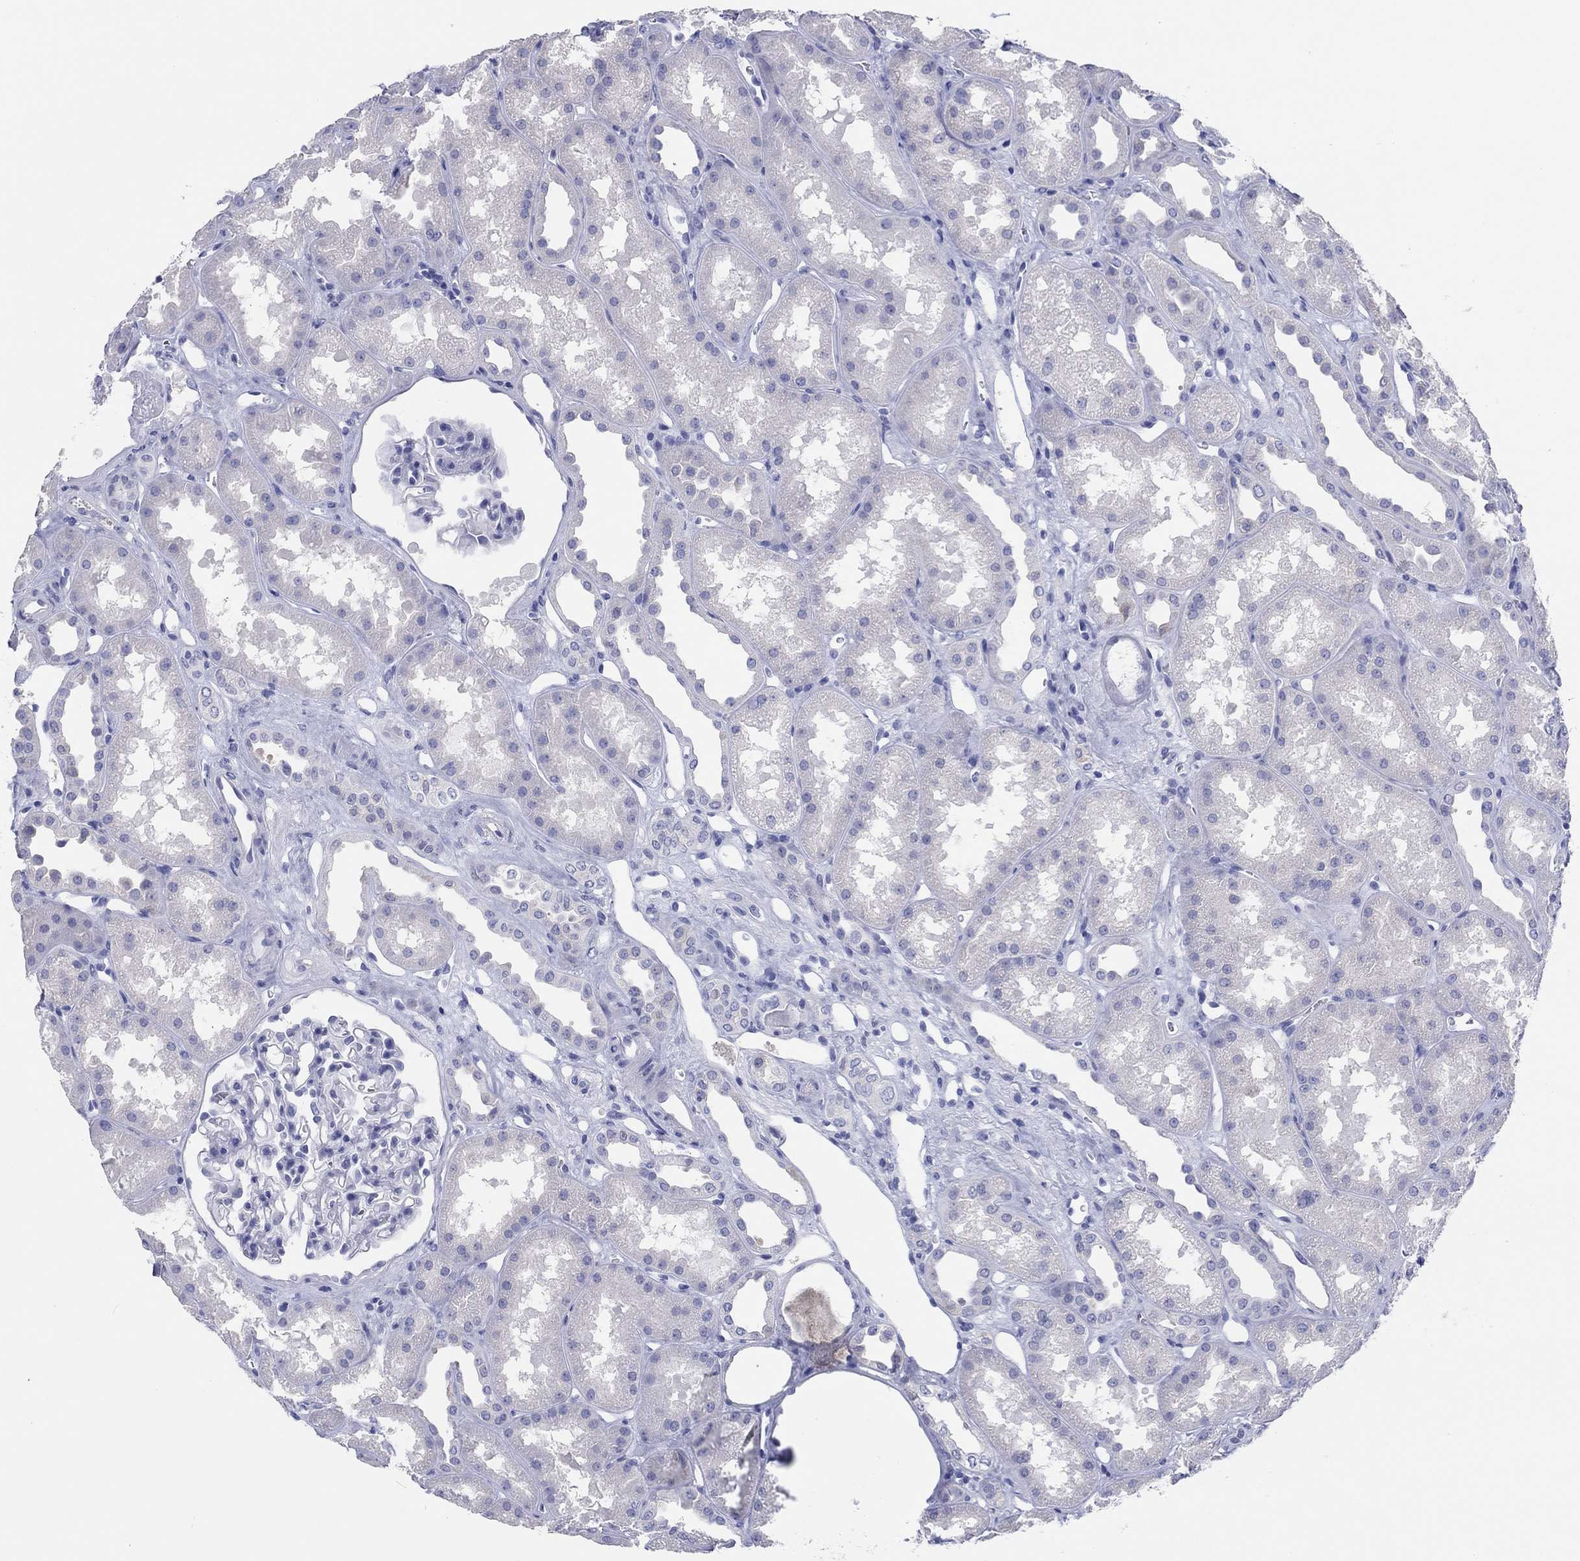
{"staining": {"intensity": "negative", "quantity": "none", "location": "none"}, "tissue": "kidney", "cell_type": "Cells in glomeruli", "image_type": "normal", "snomed": [{"axis": "morphology", "description": "Normal tissue, NOS"}, {"axis": "topography", "description": "Kidney"}], "caption": "The image demonstrates no staining of cells in glomeruli in unremarkable kidney.", "gene": "ERICH3", "patient": {"sex": "male", "age": 61}}